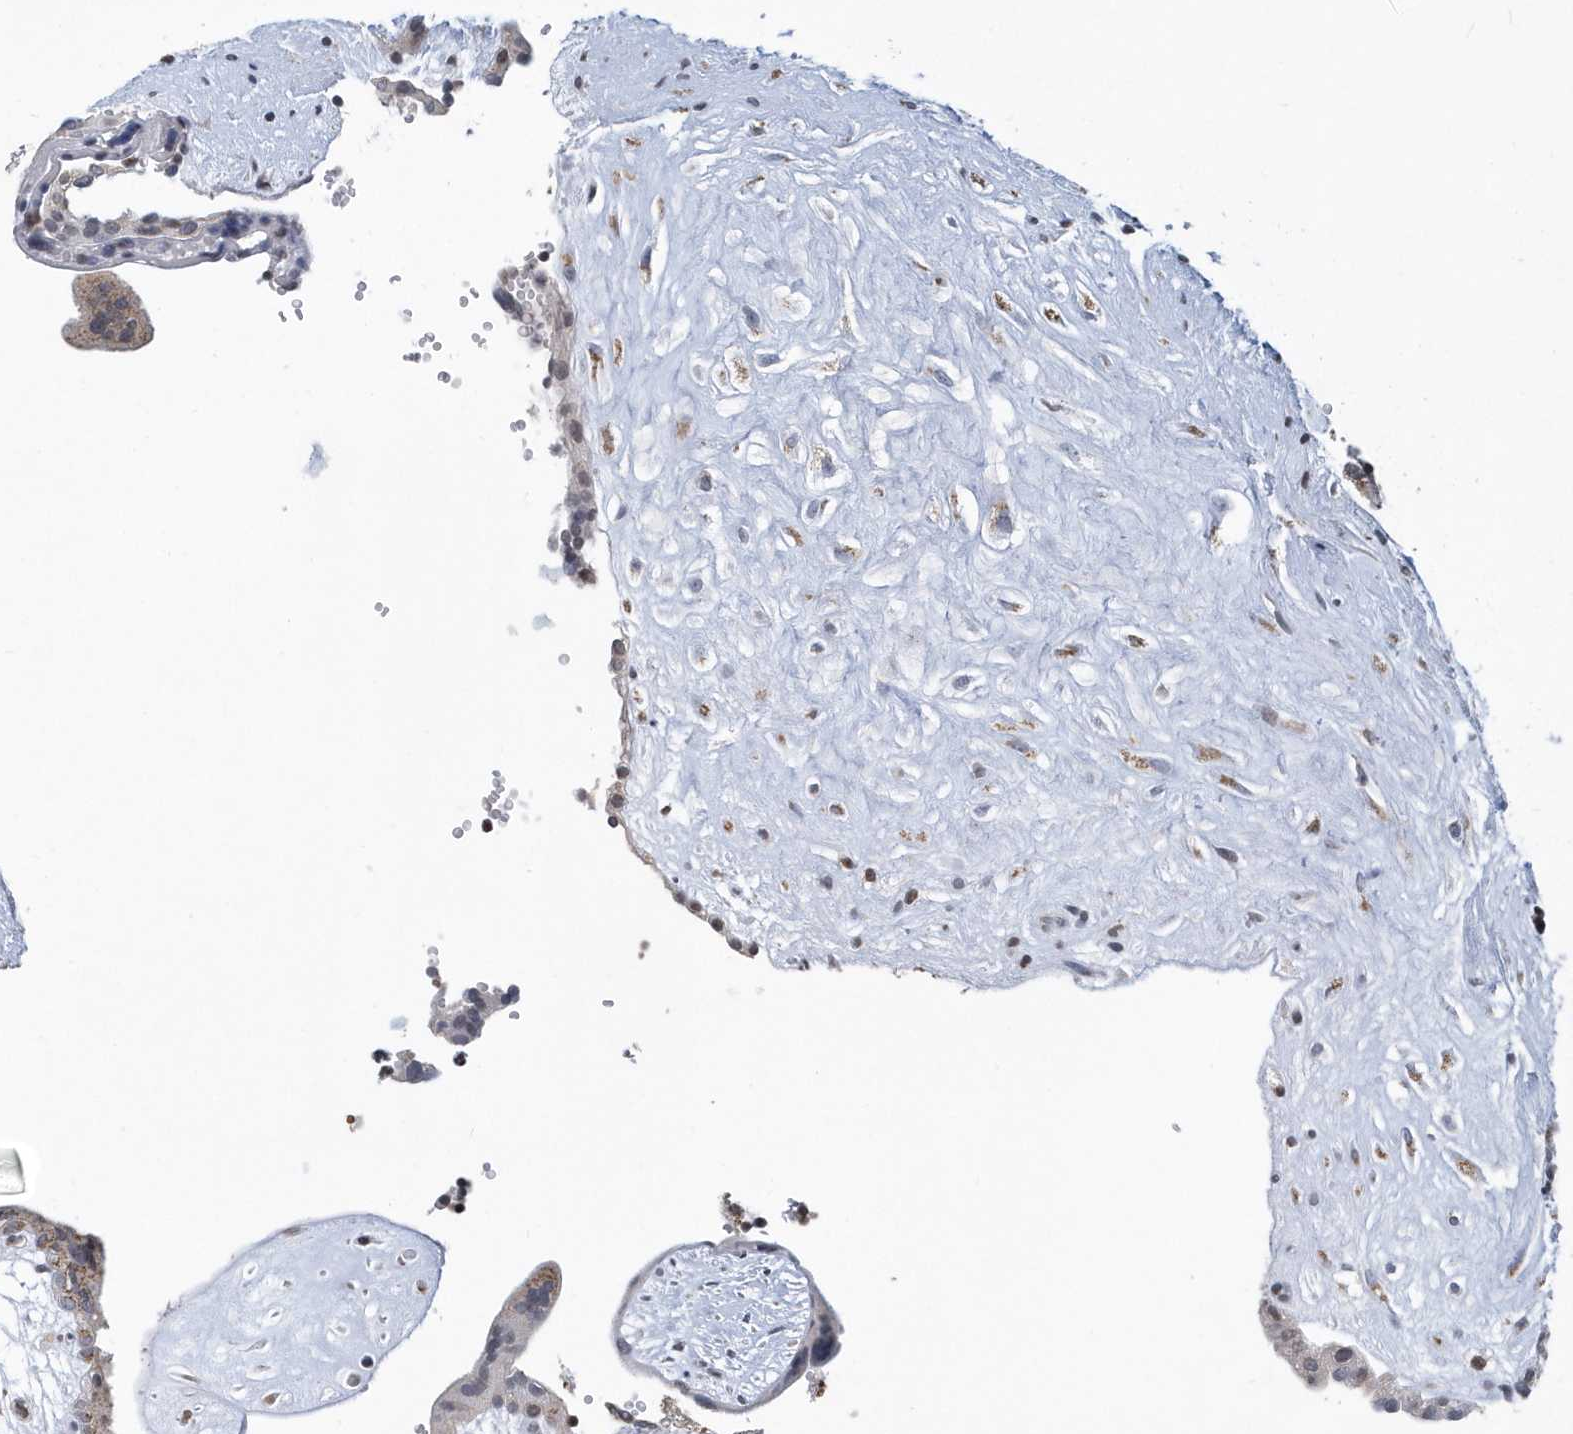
{"staining": {"intensity": "moderate", "quantity": "<25%", "location": "cytoplasmic/membranous"}, "tissue": "placenta", "cell_type": "Trophoblastic cells", "image_type": "normal", "snomed": [{"axis": "morphology", "description": "Normal tissue, NOS"}, {"axis": "topography", "description": "Placenta"}], "caption": "This histopathology image shows immunohistochemistry (IHC) staining of unremarkable placenta, with low moderate cytoplasmic/membranous positivity in approximately <25% of trophoblastic cells.", "gene": "VWA5B2", "patient": {"sex": "female", "age": 18}}